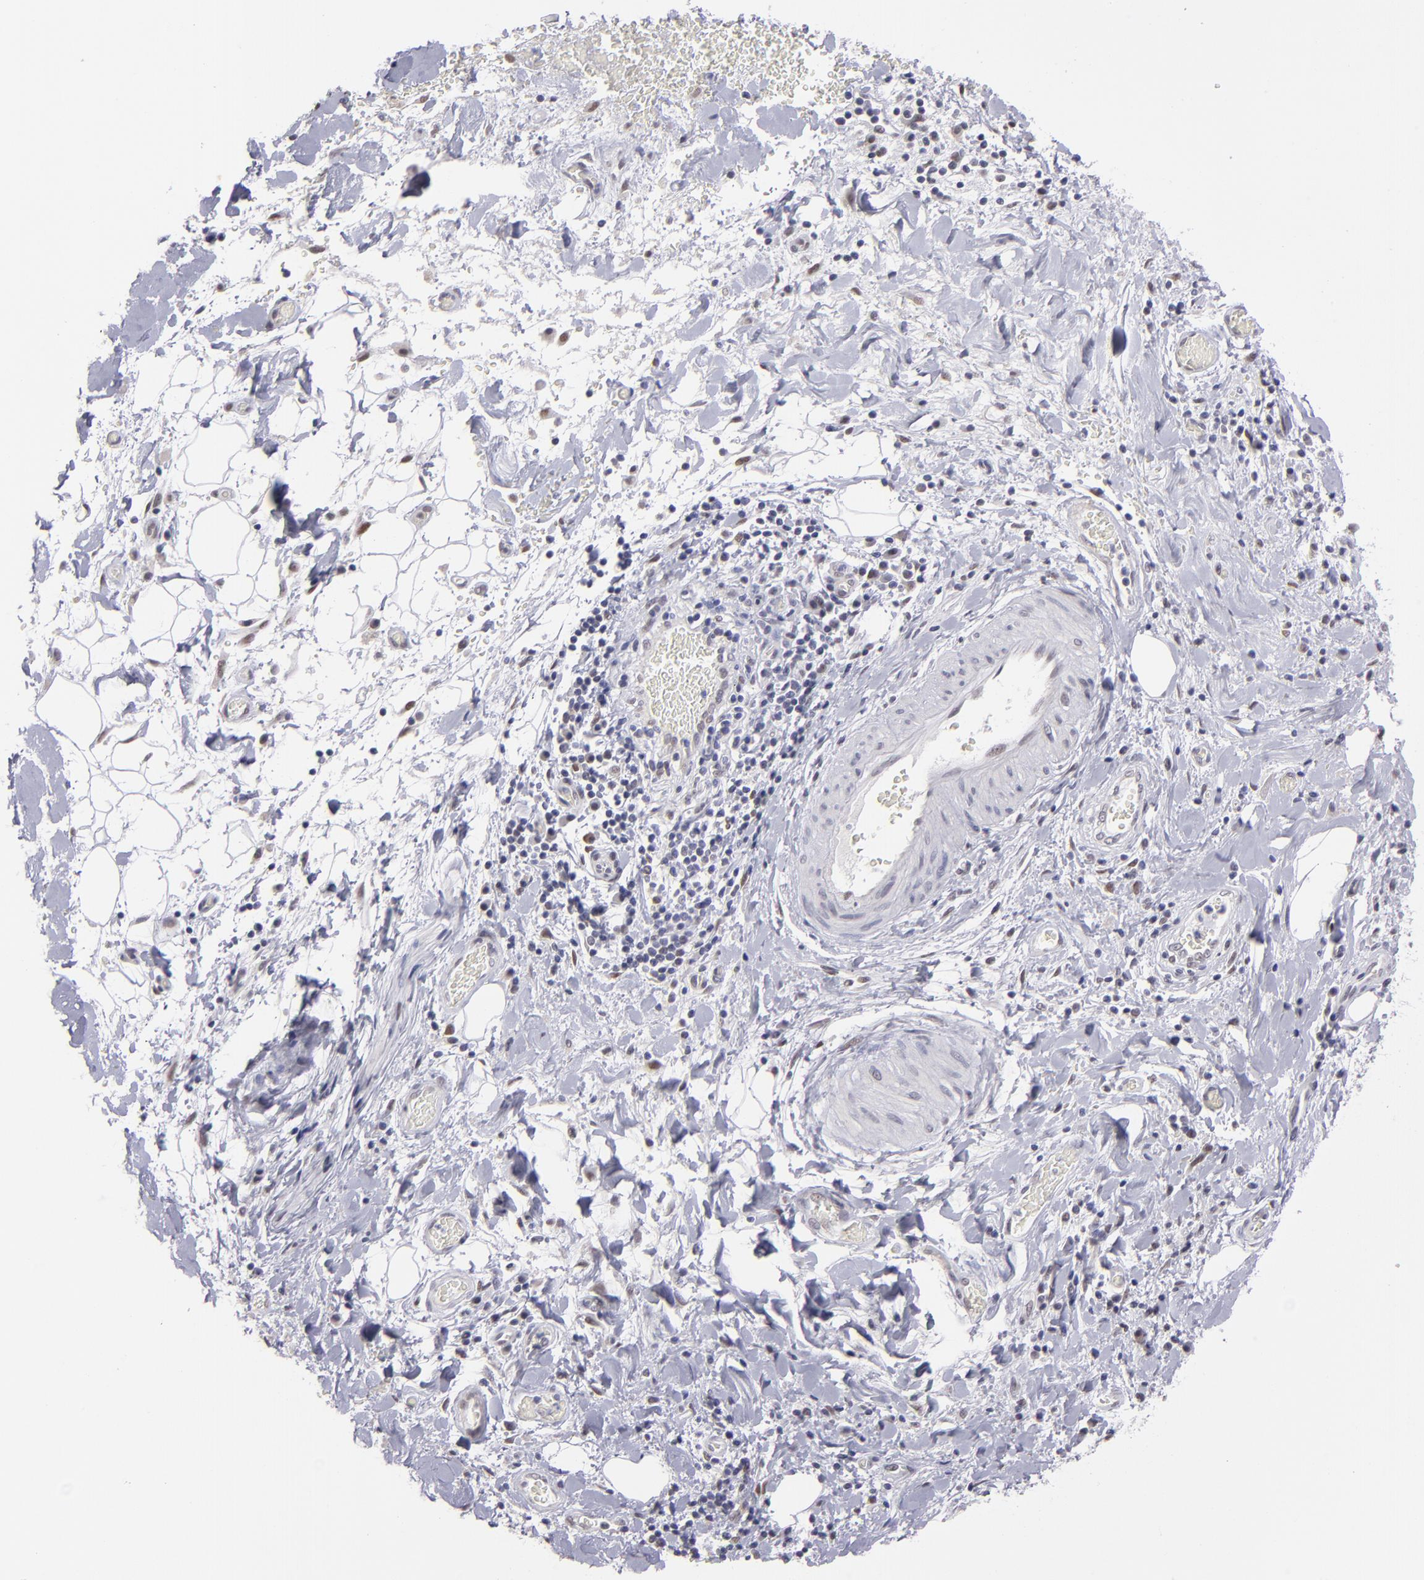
{"staining": {"intensity": "weak", "quantity": "25%-75%", "location": "cytoplasmic/membranous,nuclear"}, "tissue": "liver cancer", "cell_type": "Tumor cells", "image_type": "cancer", "snomed": [{"axis": "morphology", "description": "Cholangiocarcinoma"}, {"axis": "topography", "description": "Liver"}], "caption": "DAB immunohistochemical staining of human liver cancer reveals weak cytoplasmic/membranous and nuclear protein staining in about 25%-75% of tumor cells.", "gene": "OTUB2", "patient": {"sex": "male", "age": 58}}